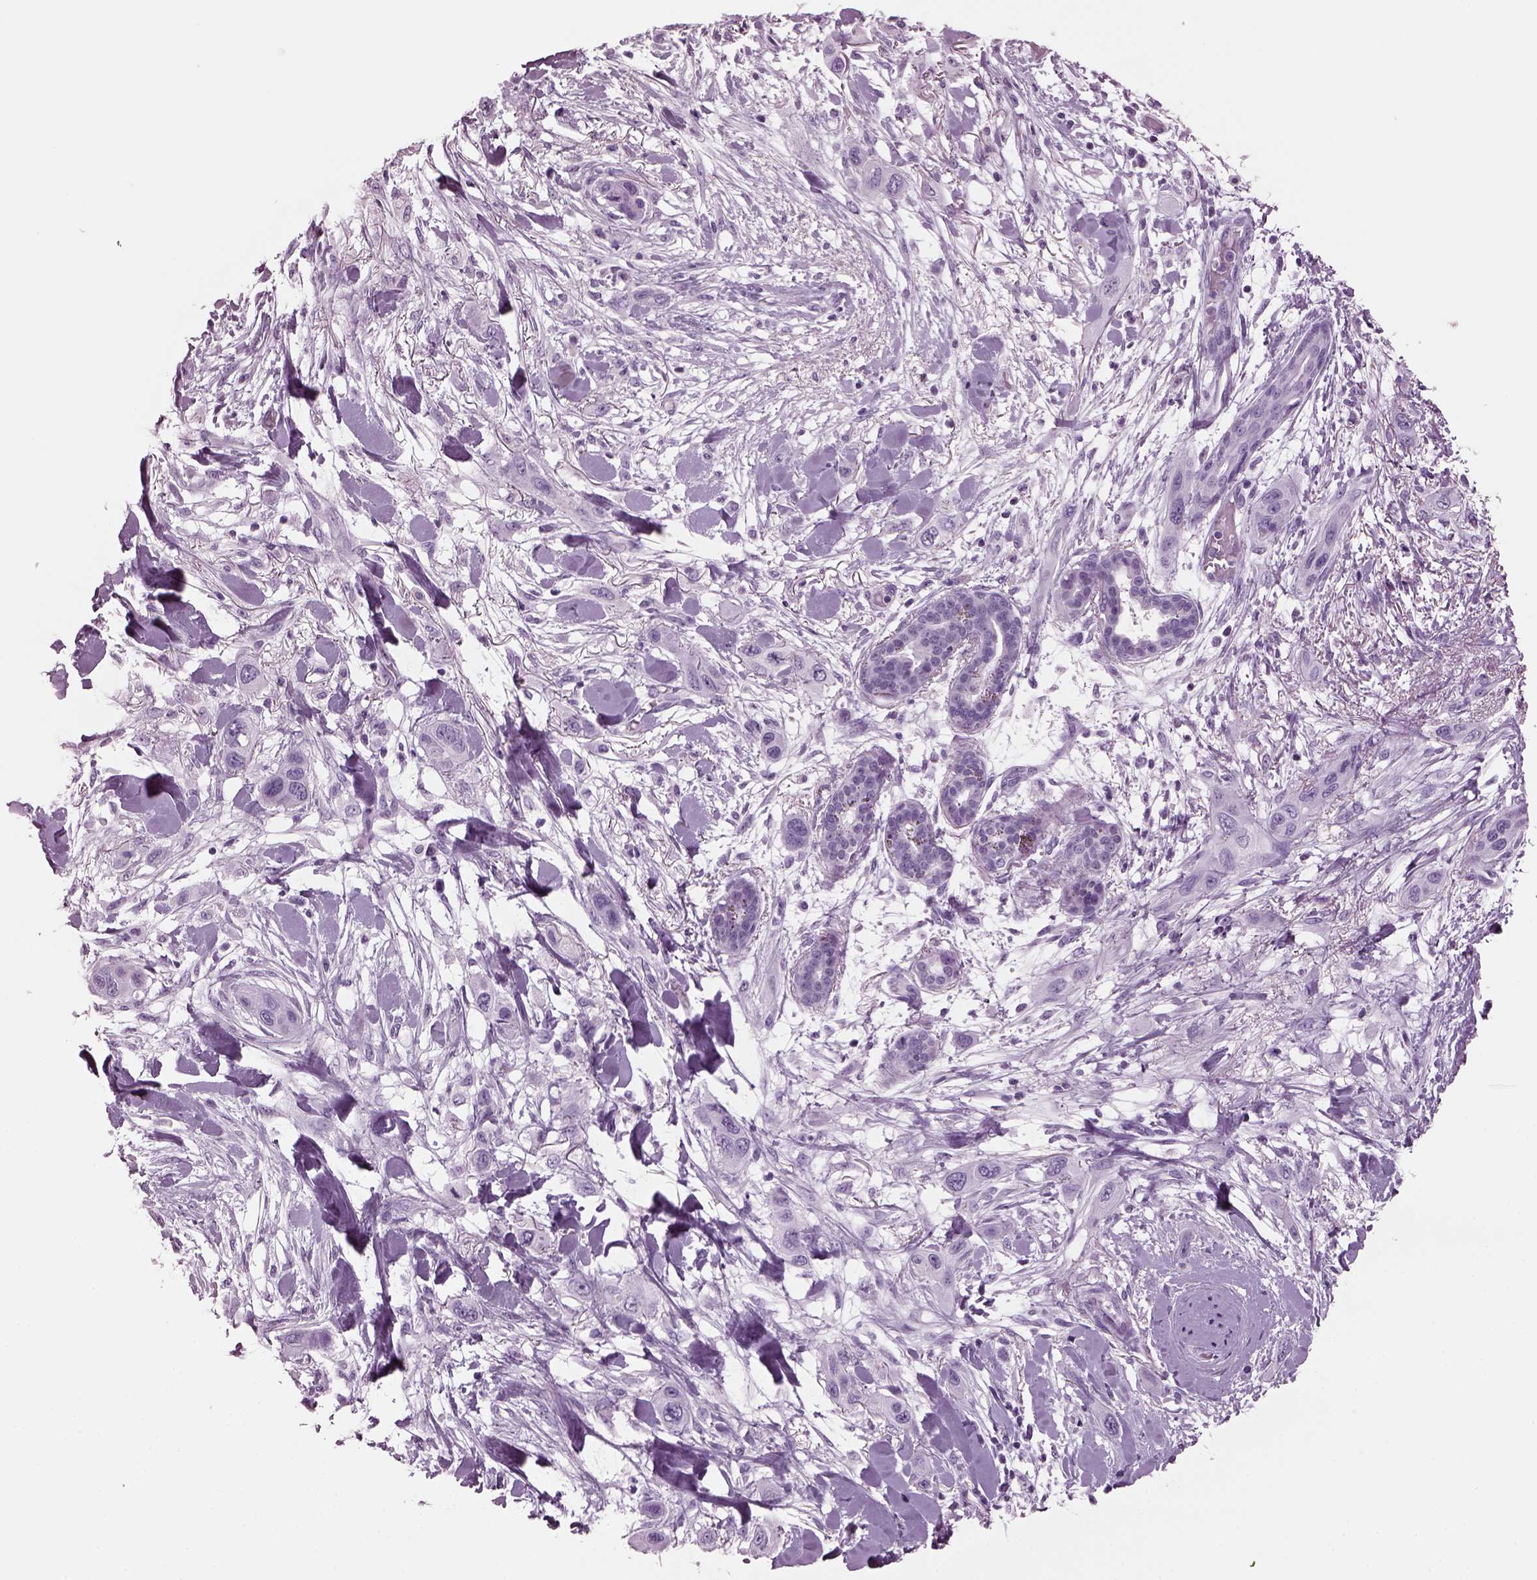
{"staining": {"intensity": "negative", "quantity": "none", "location": "none"}, "tissue": "skin cancer", "cell_type": "Tumor cells", "image_type": "cancer", "snomed": [{"axis": "morphology", "description": "Squamous cell carcinoma, NOS"}, {"axis": "topography", "description": "Skin"}], "caption": "This is an IHC histopathology image of squamous cell carcinoma (skin). There is no positivity in tumor cells.", "gene": "KRTAP3-2", "patient": {"sex": "male", "age": 79}}